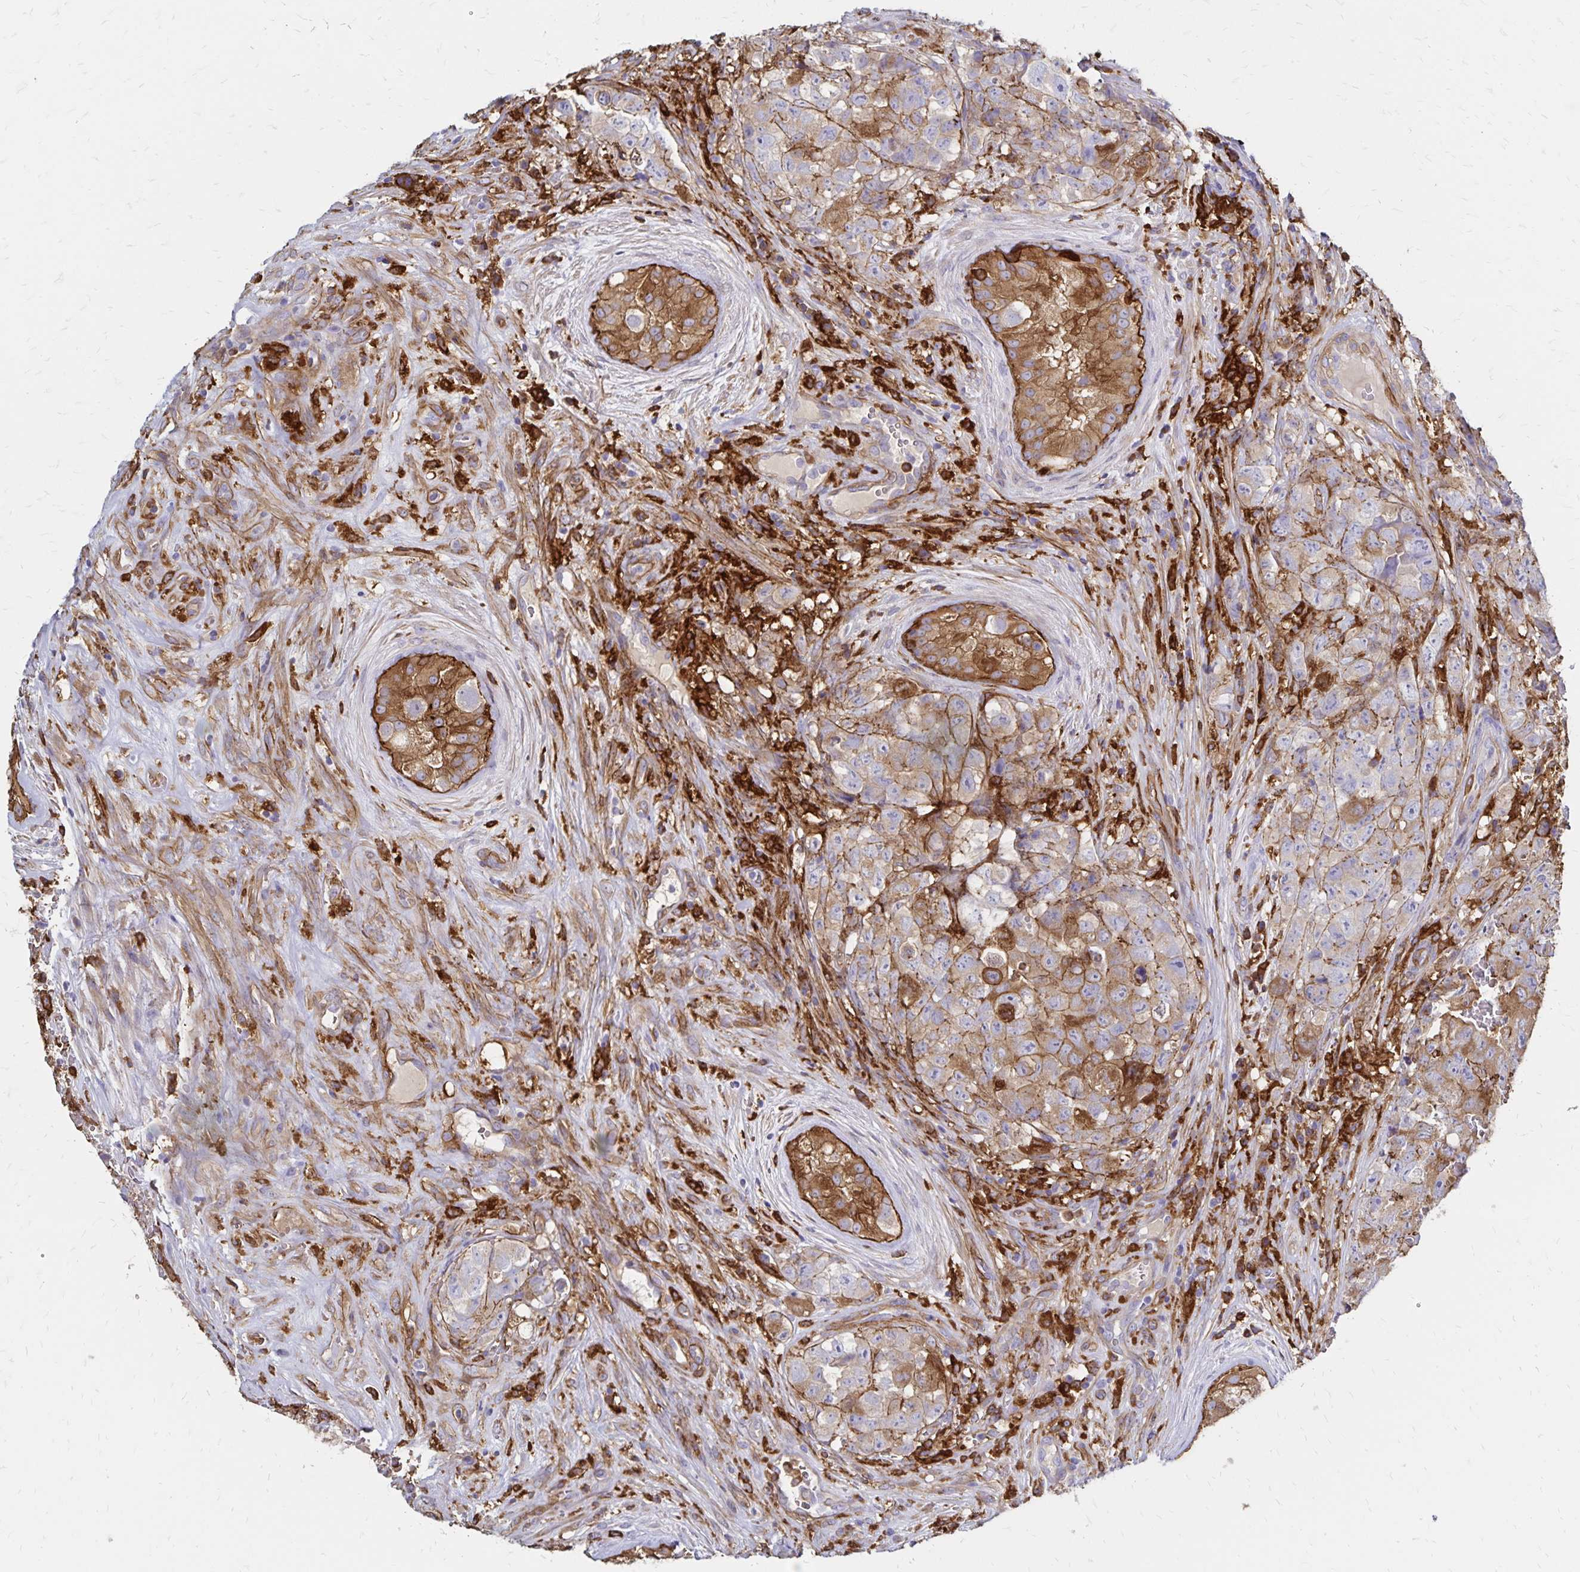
{"staining": {"intensity": "moderate", "quantity": ">75%", "location": "cytoplasmic/membranous"}, "tissue": "testis cancer", "cell_type": "Tumor cells", "image_type": "cancer", "snomed": [{"axis": "morphology", "description": "Carcinoma, Embryonal, NOS"}, {"axis": "topography", "description": "Testis"}], "caption": "This is a micrograph of immunohistochemistry (IHC) staining of testis cancer (embryonal carcinoma), which shows moderate staining in the cytoplasmic/membranous of tumor cells.", "gene": "TNS3", "patient": {"sex": "male", "age": 18}}